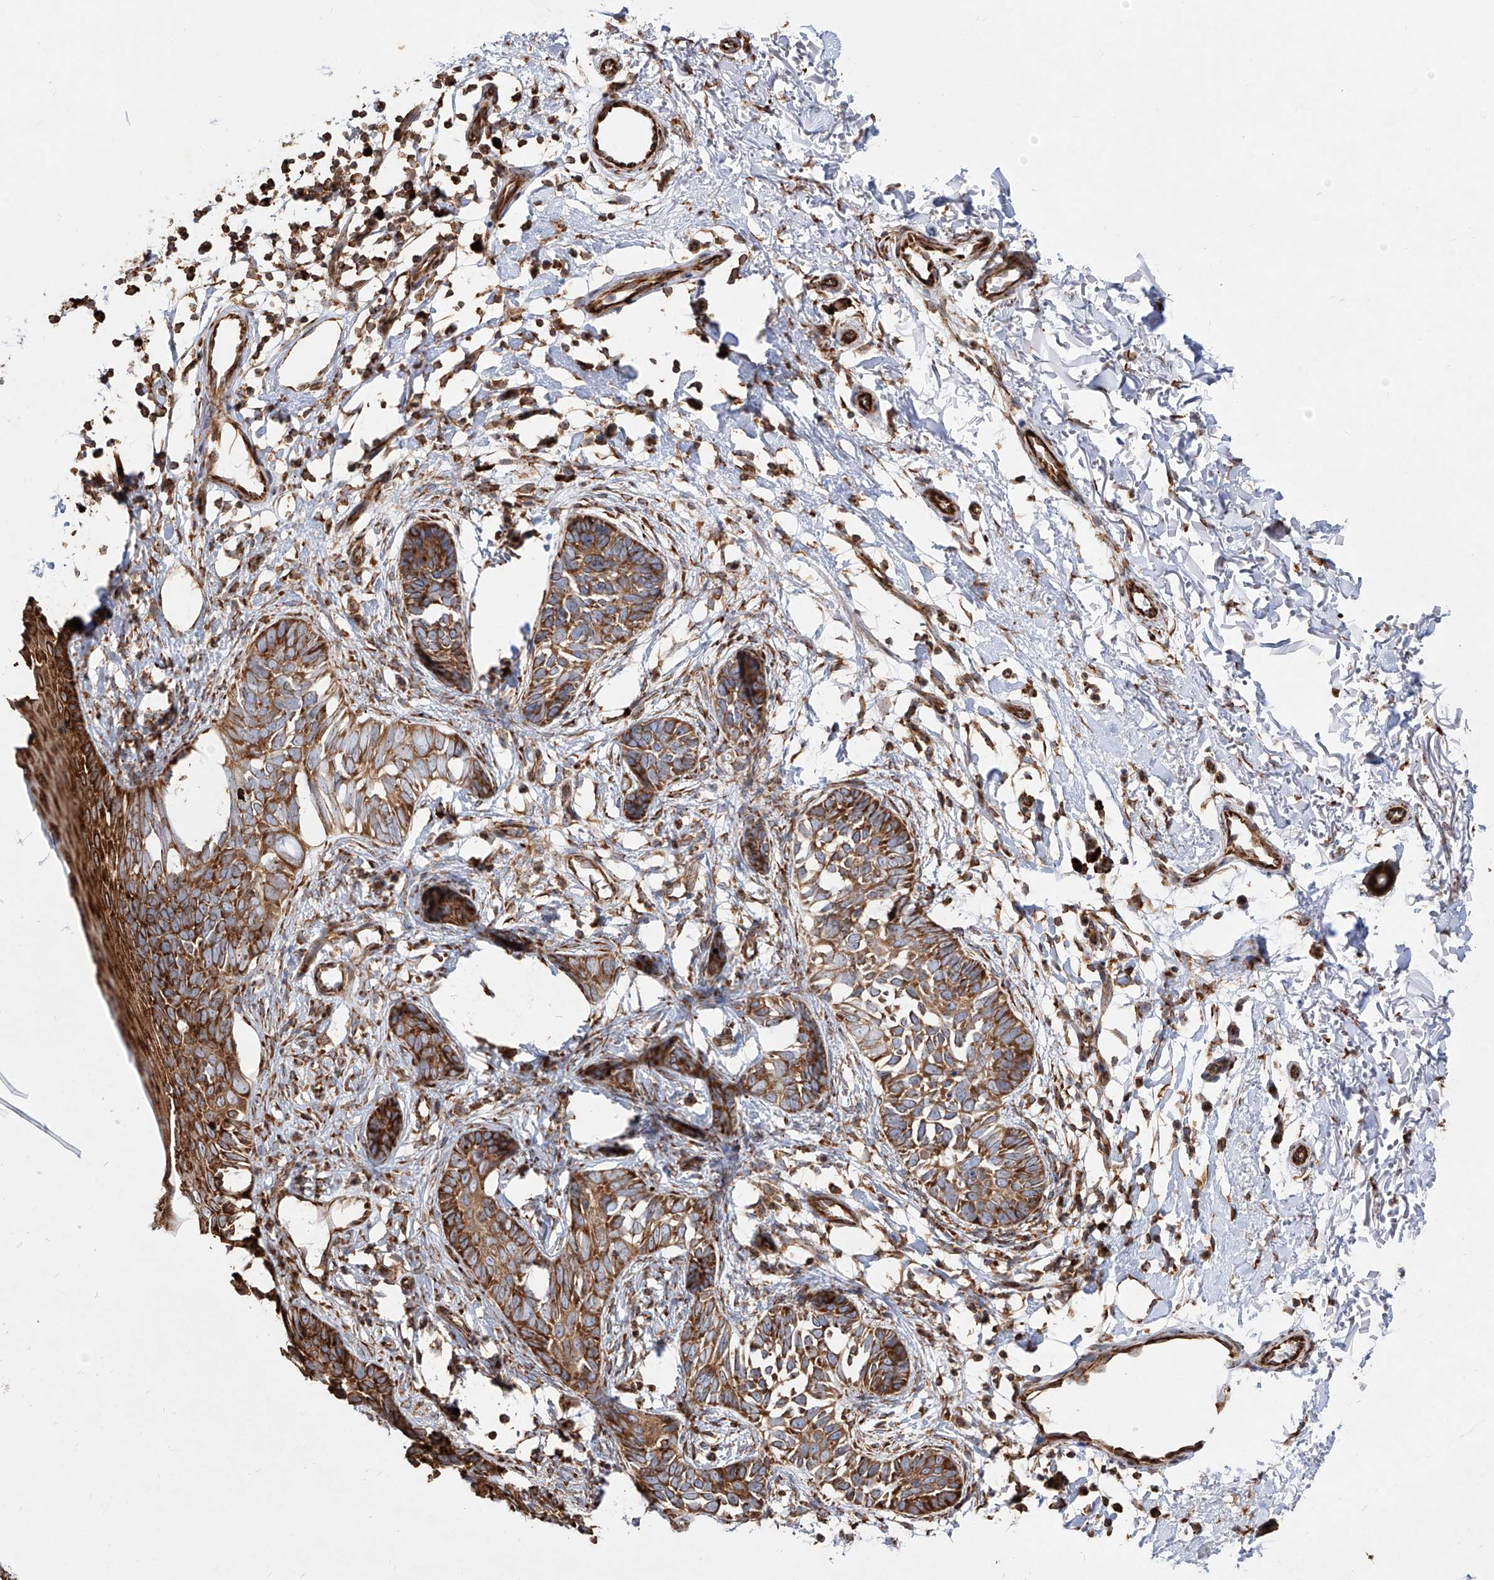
{"staining": {"intensity": "strong", "quantity": ">75%", "location": "cytoplasmic/membranous"}, "tissue": "skin cancer", "cell_type": "Tumor cells", "image_type": "cancer", "snomed": [{"axis": "morphology", "description": "Normal tissue, NOS"}, {"axis": "morphology", "description": "Basal cell carcinoma"}, {"axis": "topography", "description": "Skin"}], "caption": "IHC (DAB (3,3'-diaminobenzidine)) staining of skin cancer (basal cell carcinoma) demonstrates strong cytoplasmic/membranous protein staining in about >75% of tumor cells. (DAB (3,3'-diaminobenzidine) IHC with brightfield microscopy, high magnification).", "gene": "RPS25", "patient": {"sex": "male", "age": 77}}